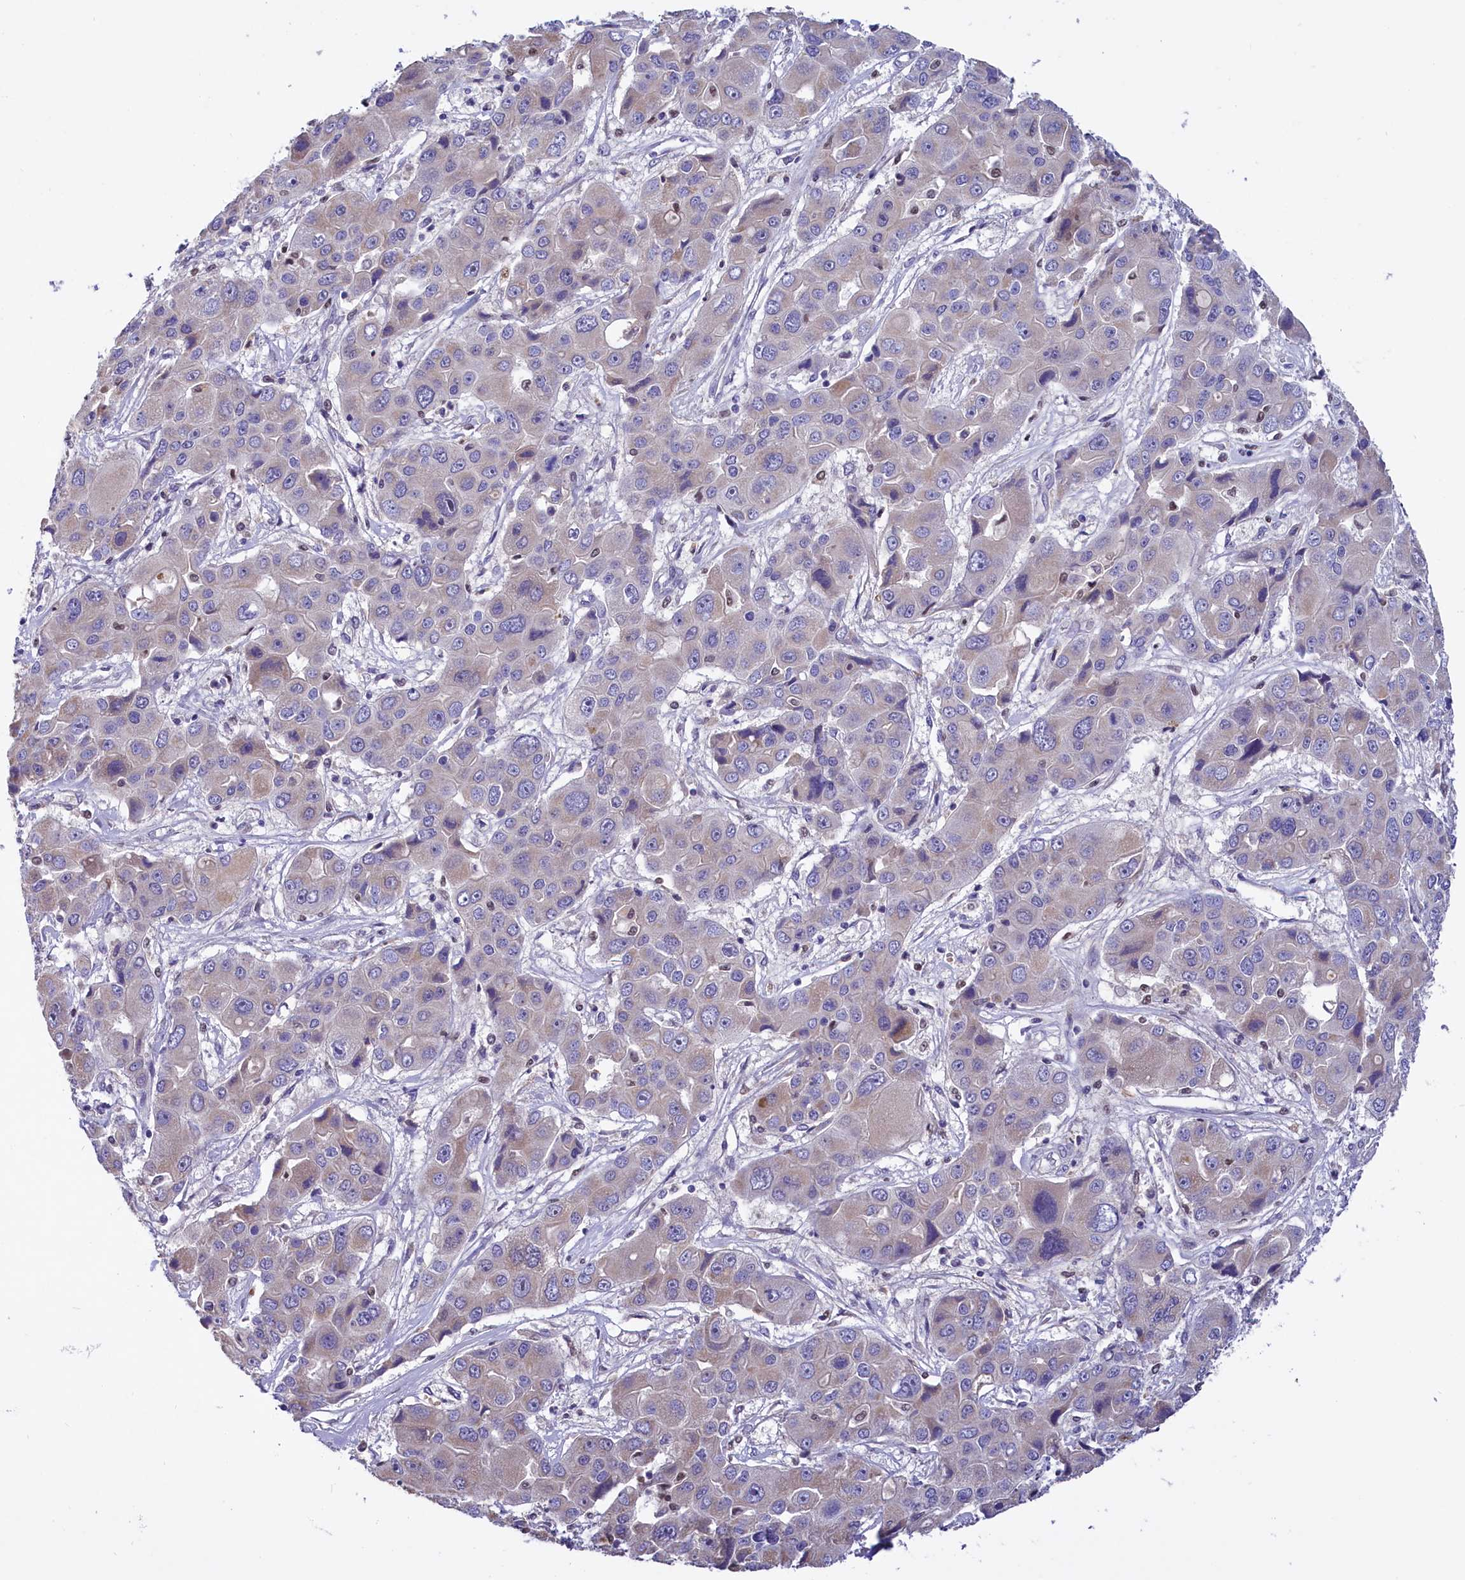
{"staining": {"intensity": "negative", "quantity": "none", "location": "none"}, "tissue": "liver cancer", "cell_type": "Tumor cells", "image_type": "cancer", "snomed": [{"axis": "morphology", "description": "Cholangiocarcinoma"}, {"axis": "topography", "description": "Liver"}], "caption": "Human liver cancer (cholangiocarcinoma) stained for a protein using IHC exhibits no expression in tumor cells.", "gene": "BTBD9", "patient": {"sex": "male", "age": 67}}